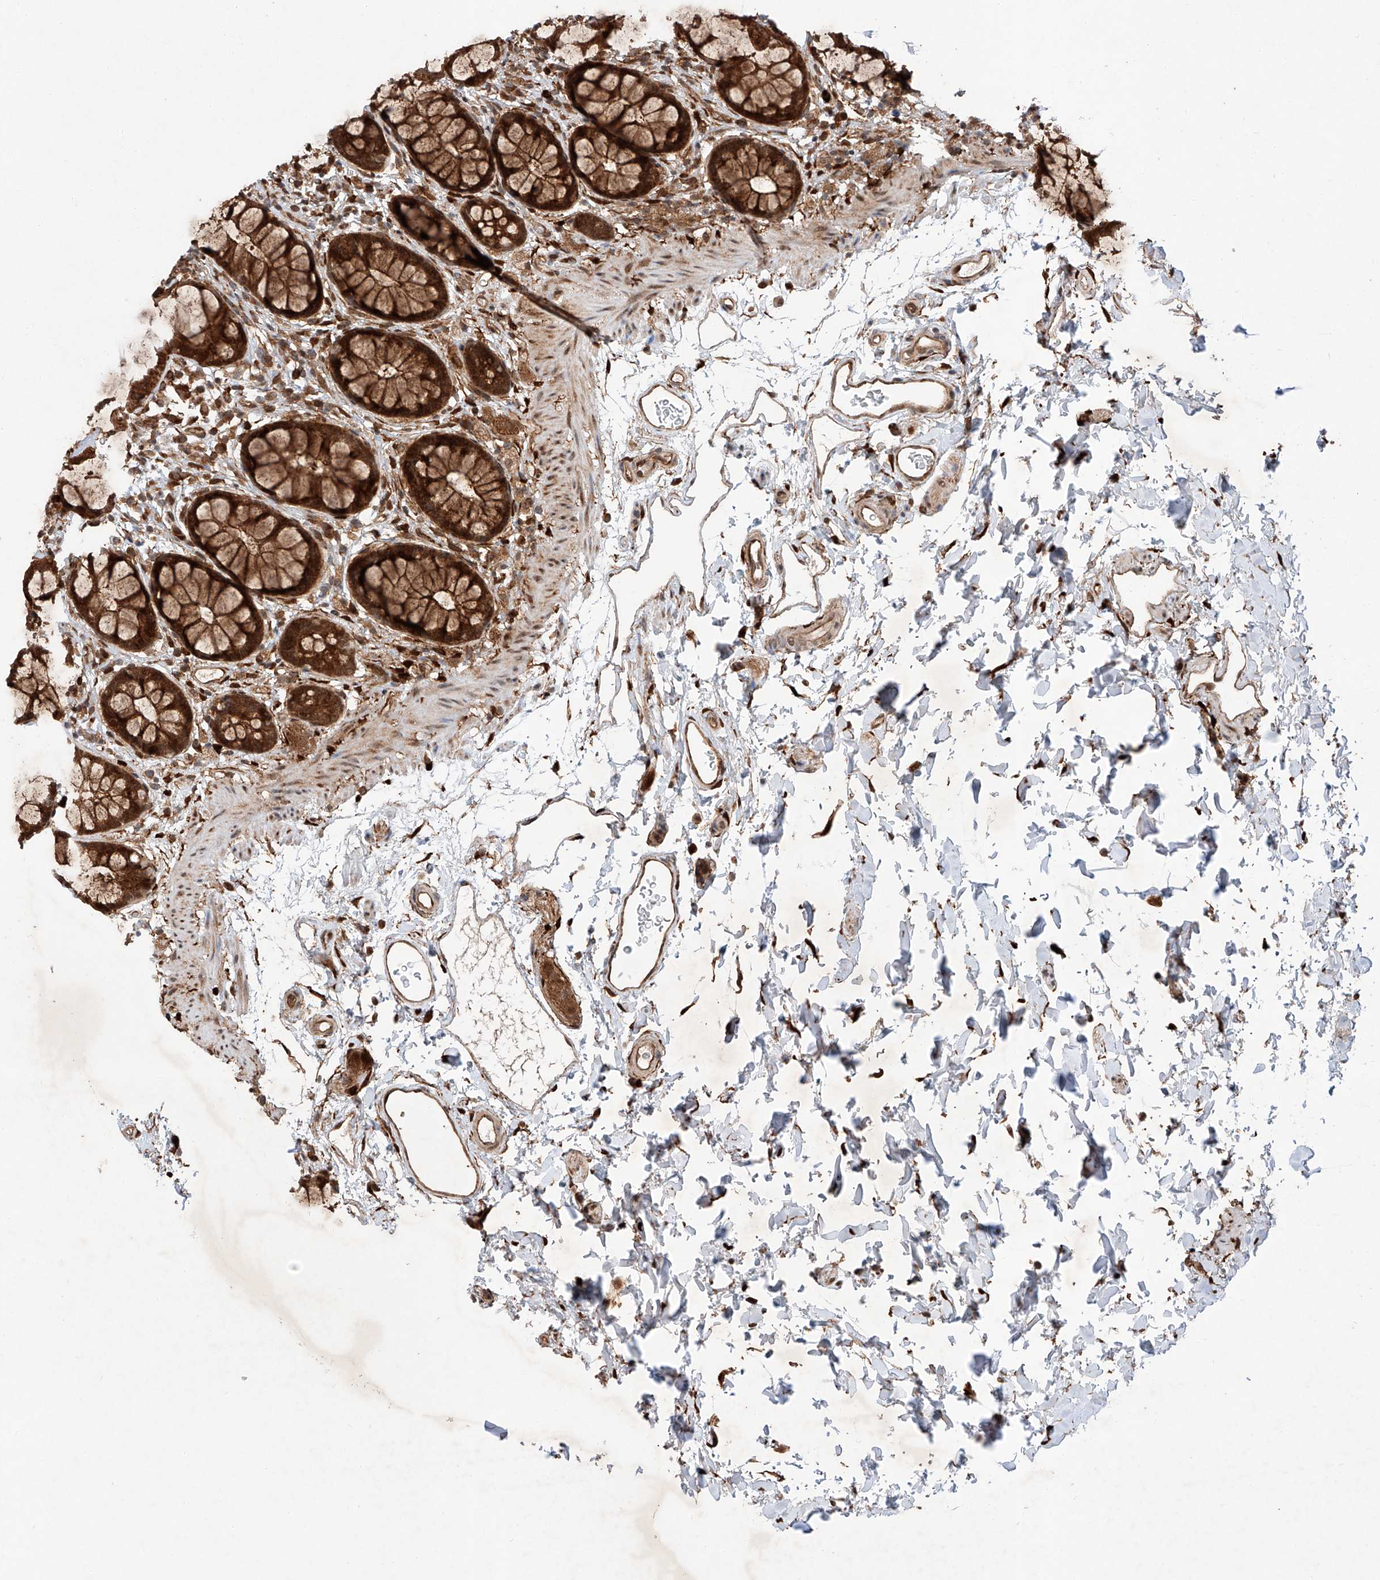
{"staining": {"intensity": "strong", "quantity": ">75%", "location": "cytoplasmic/membranous"}, "tissue": "rectum", "cell_type": "Glandular cells", "image_type": "normal", "snomed": [{"axis": "morphology", "description": "Normal tissue, NOS"}, {"axis": "topography", "description": "Rectum"}], "caption": "Immunohistochemical staining of normal human rectum shows high levels of strong cytoplasmic/membranous staining in about >75% of glandular cells.", "gene": "ZFP28", "patient": {"sex": "female", "age": 65}}